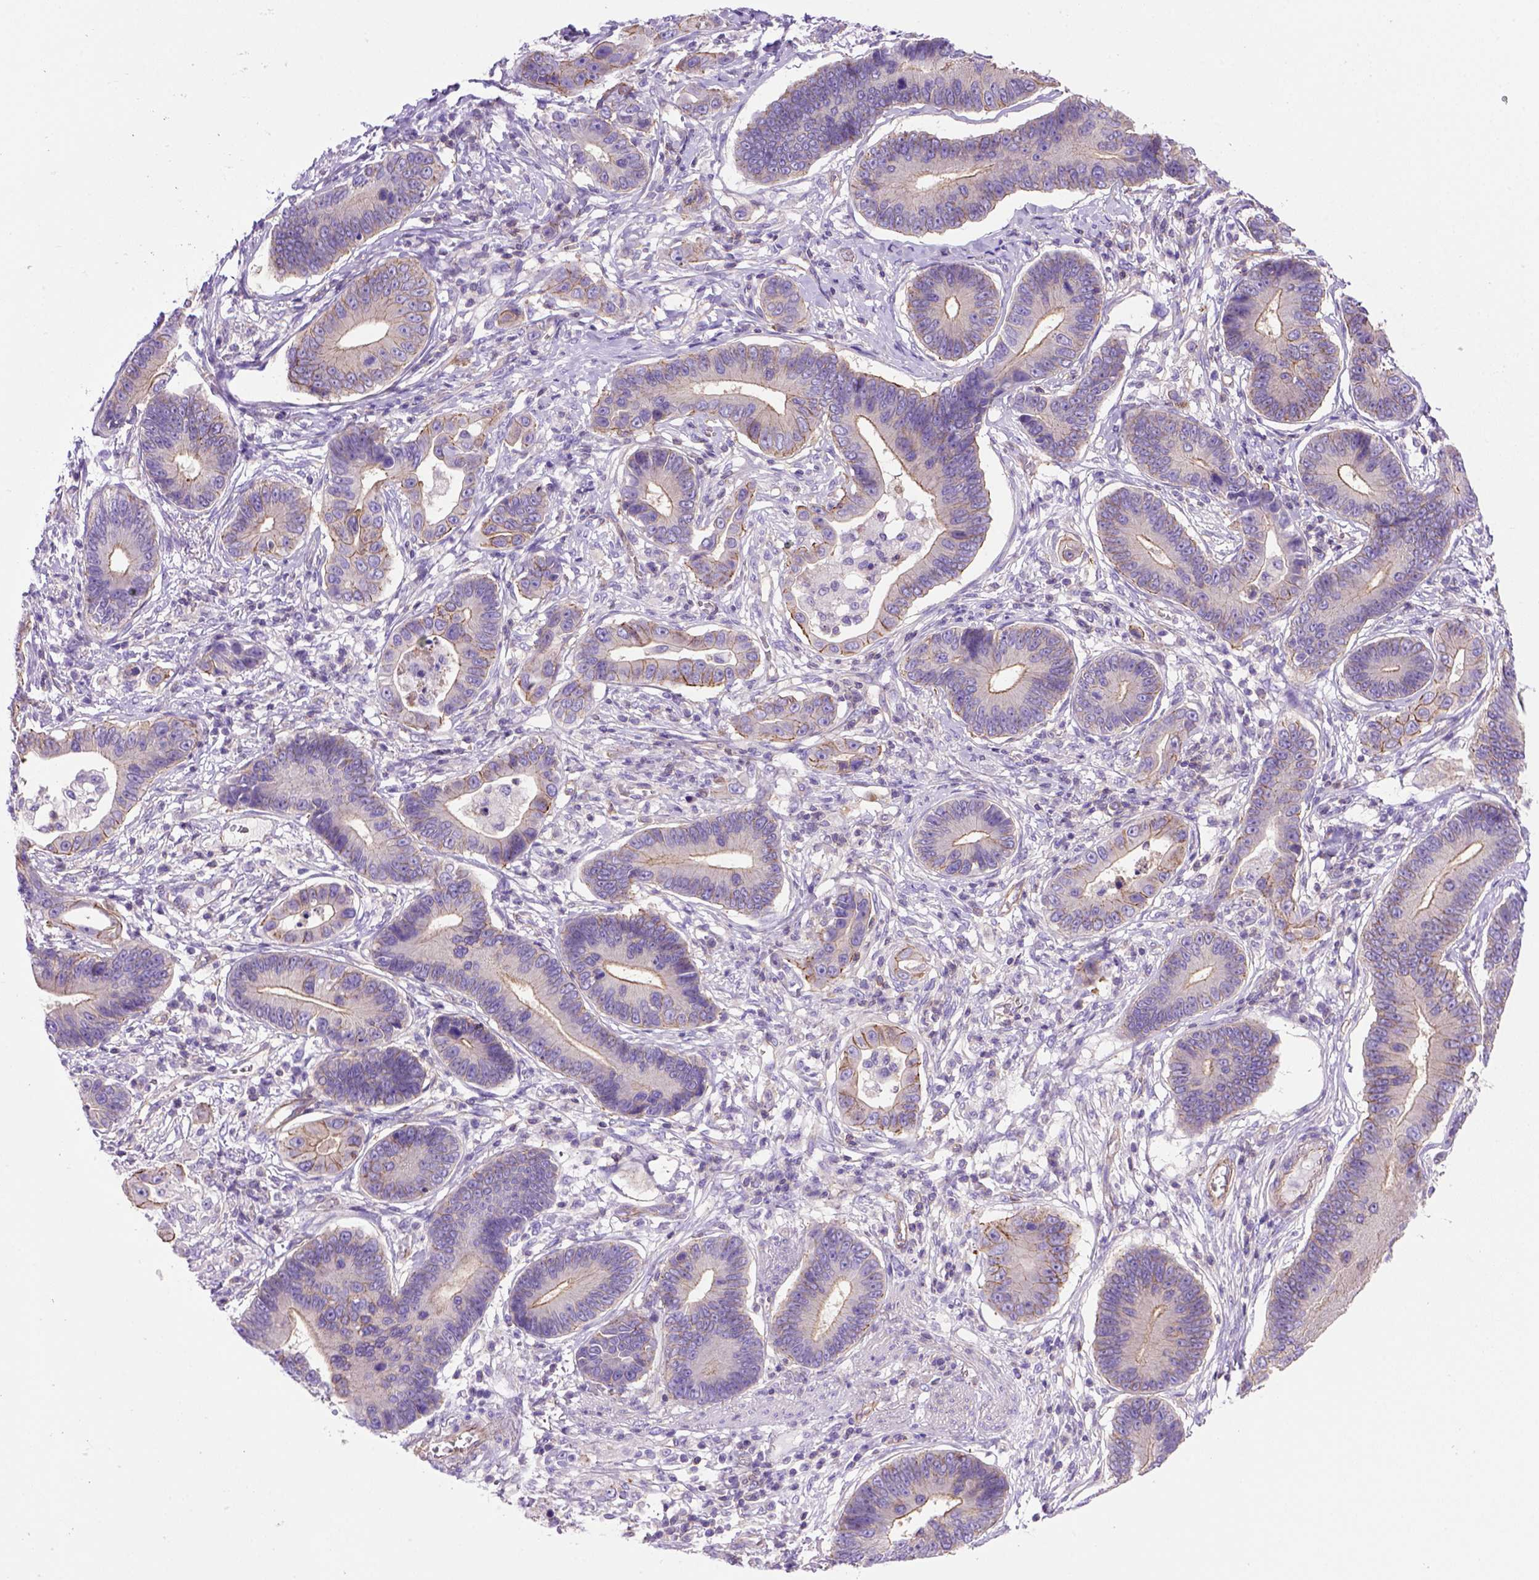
{"staining": {"intensity": "moderate", "quantity": ">75%", "location": "cytoplasmic/membranous"}, "tissue": "stomach cancer", "cell_type": "Tumor cells", "image_type": "cancer", "snomed": [{"axis": "morphology", "description": "Adenocarcinoma, NOS"}, {"axis": "topography", "description": "Stomach"}], "caption": "Protein staining displays moderate cytoplasmic/membranous positivity in approximately >75% of tumor cells in stomach cancer (adenocarcinoma).", "gene": "PEX12", "patient": {"sex": "male", "age": 84}}